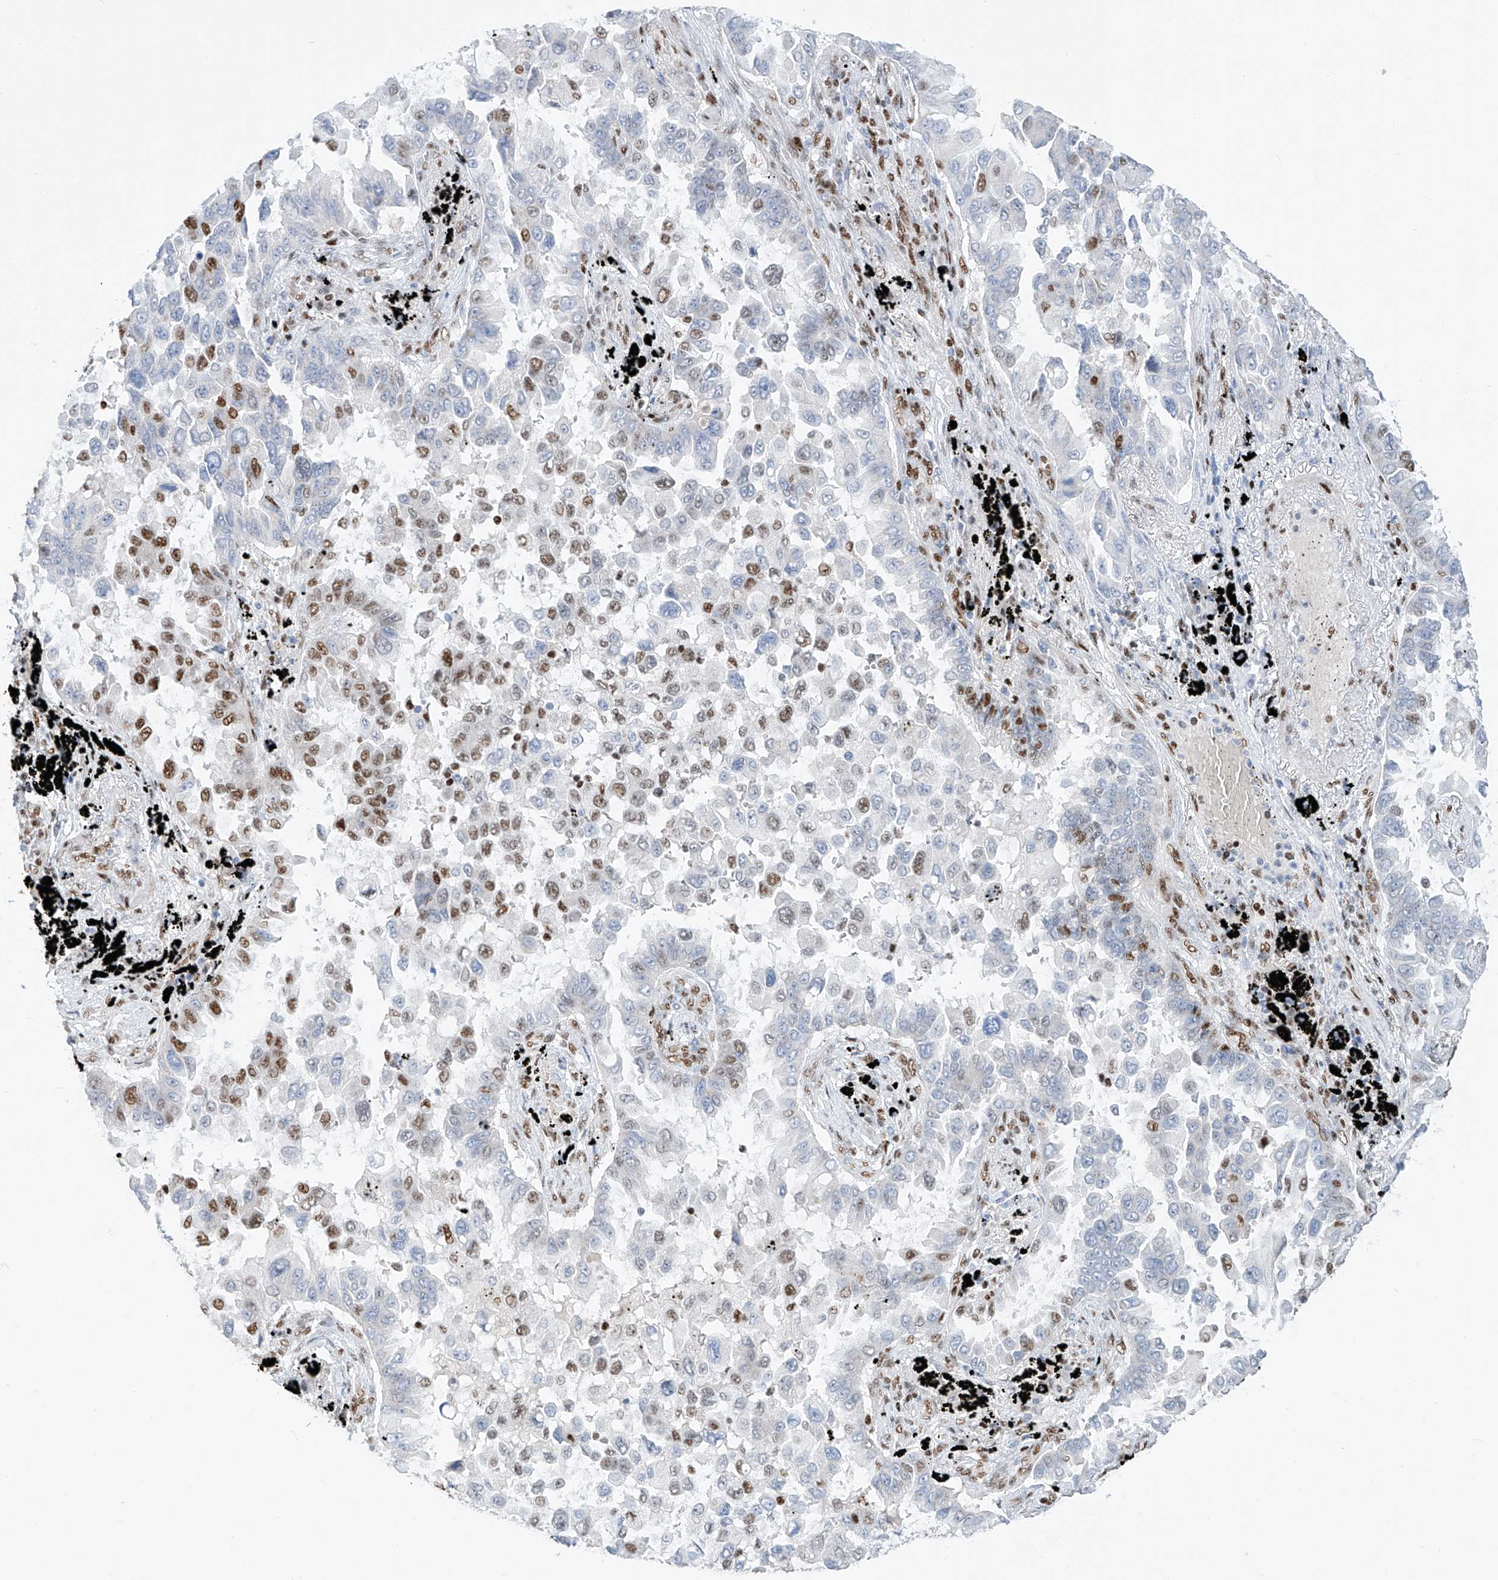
{"staining": {"intensity": "moderate", "quantity": "25%-75%", "location": "nuclear"}, "tissue": "lung cancer", "cell_type": "Tumor cells", "image_type": "cancer", "snomed": [{"axis": "morphology", "description": "Adenocarcinoma, NOS"}, {"axis": "topography", "description": "Lung"}], "caption": "Immunohistochemical staining of human lung adenocarcinoma displays medium levels of moderate nuclear protein expression in about 25%-75% of tumor cells.", "gene": "TAF4", "patient": {"sex": "female", "age": 67}}